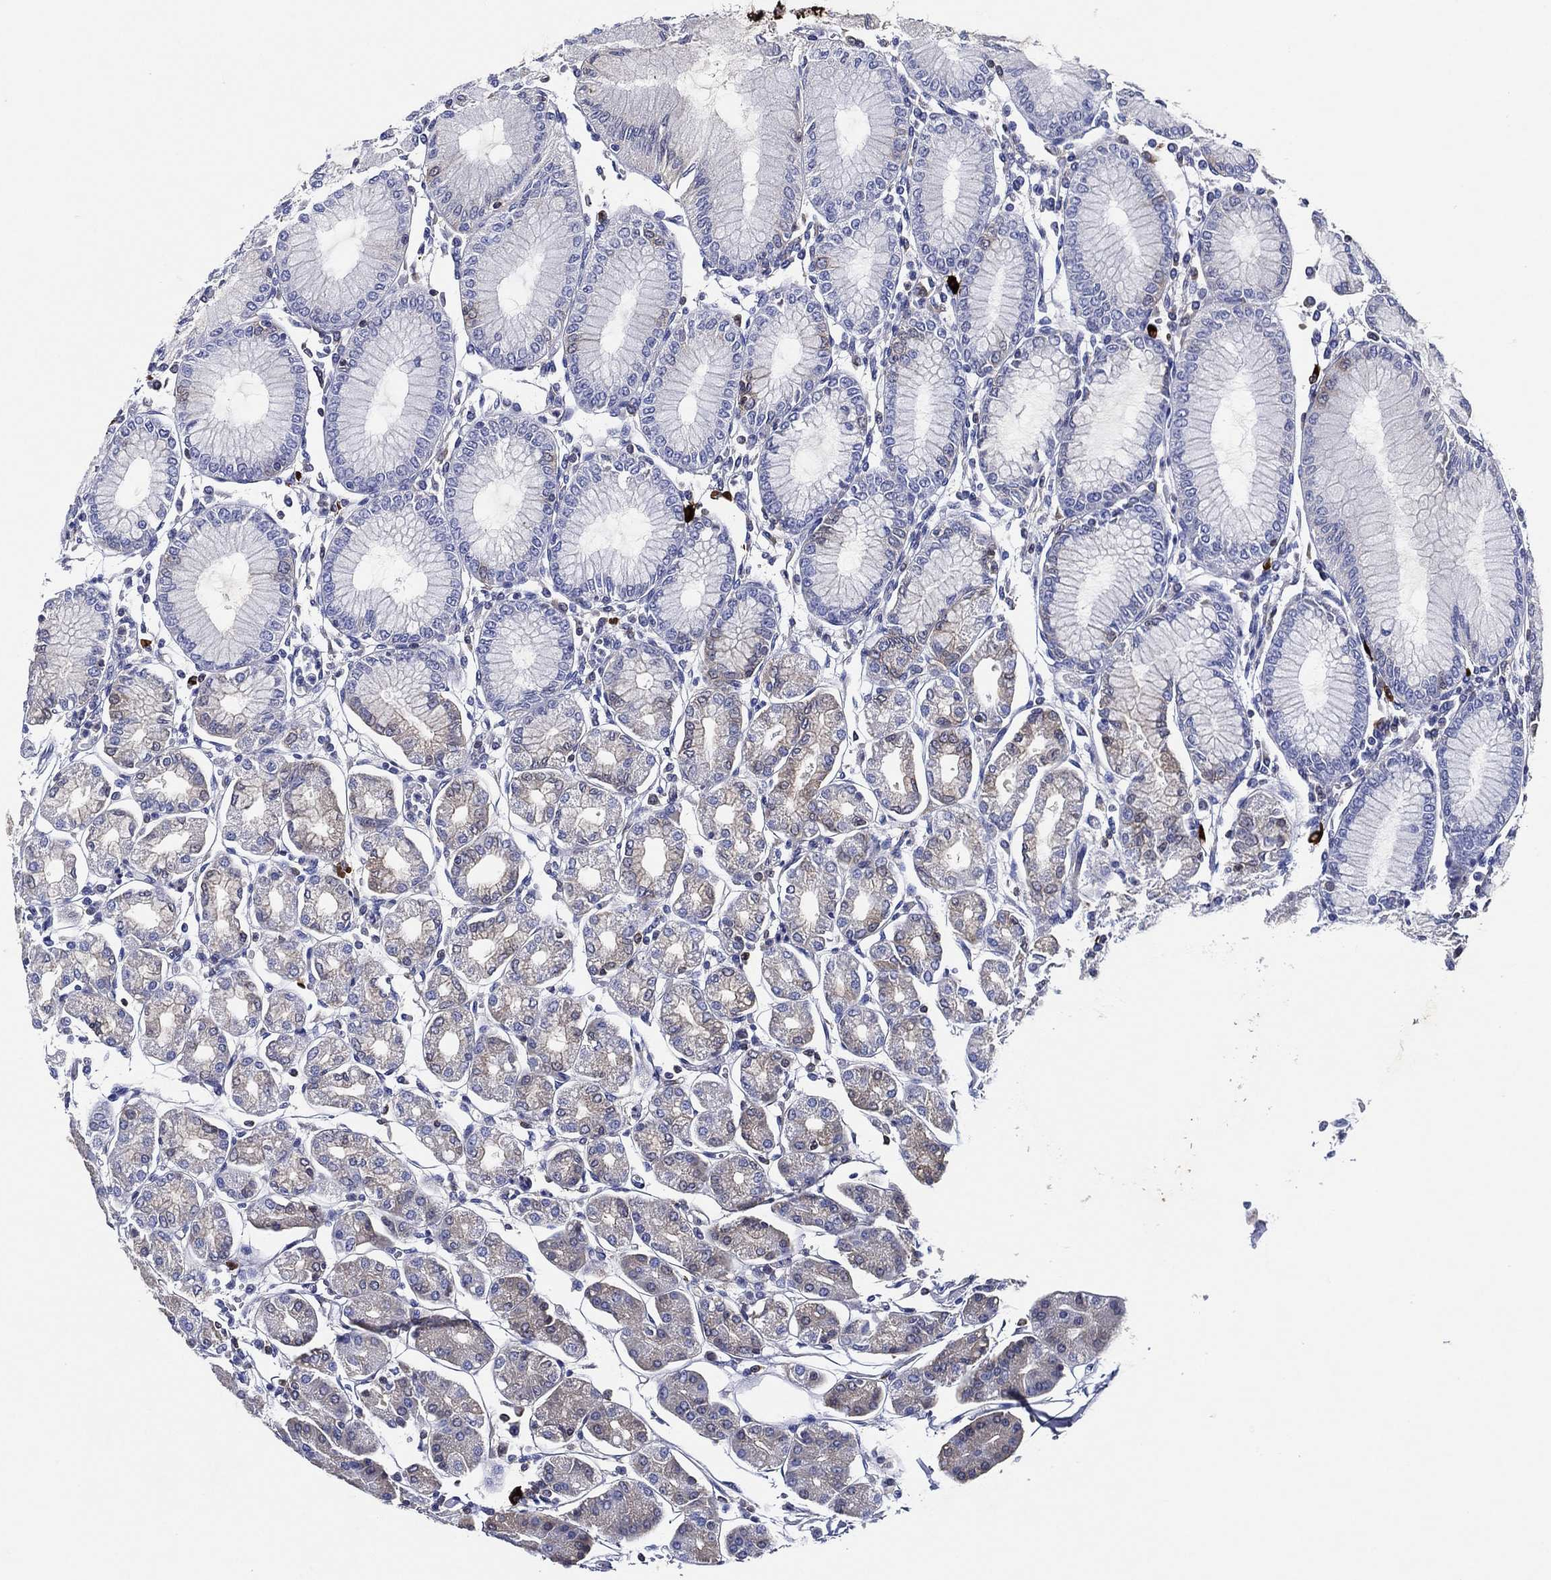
{"staining": {"intensity": "weak", "quantity": "<25%", "location": "cytoplasmic/membranous"}, "tissue": "stomach", "cell_type": "Glandular cells", "image_type": "normal", "snomed": [{"axis": "morphology", "description": "Normal tissue, NOS"}, {"axis": "topography", "description": "Skeletal muscle"}, {"axis": "topography", "description": "Stomach"}], "caption": "The immunohistochemistry histopathology image has no significant staining in glandular cells of stomach. Brightfield microscopy of immunohistochemistry (IHC) stained with DAB (3,3'-diaminobenzidine) (brown) and hematoxylin (blue), captured at high magnification.", "gene": "TMPRSS11D", "patient": {"sex": "female", "age": 57}}